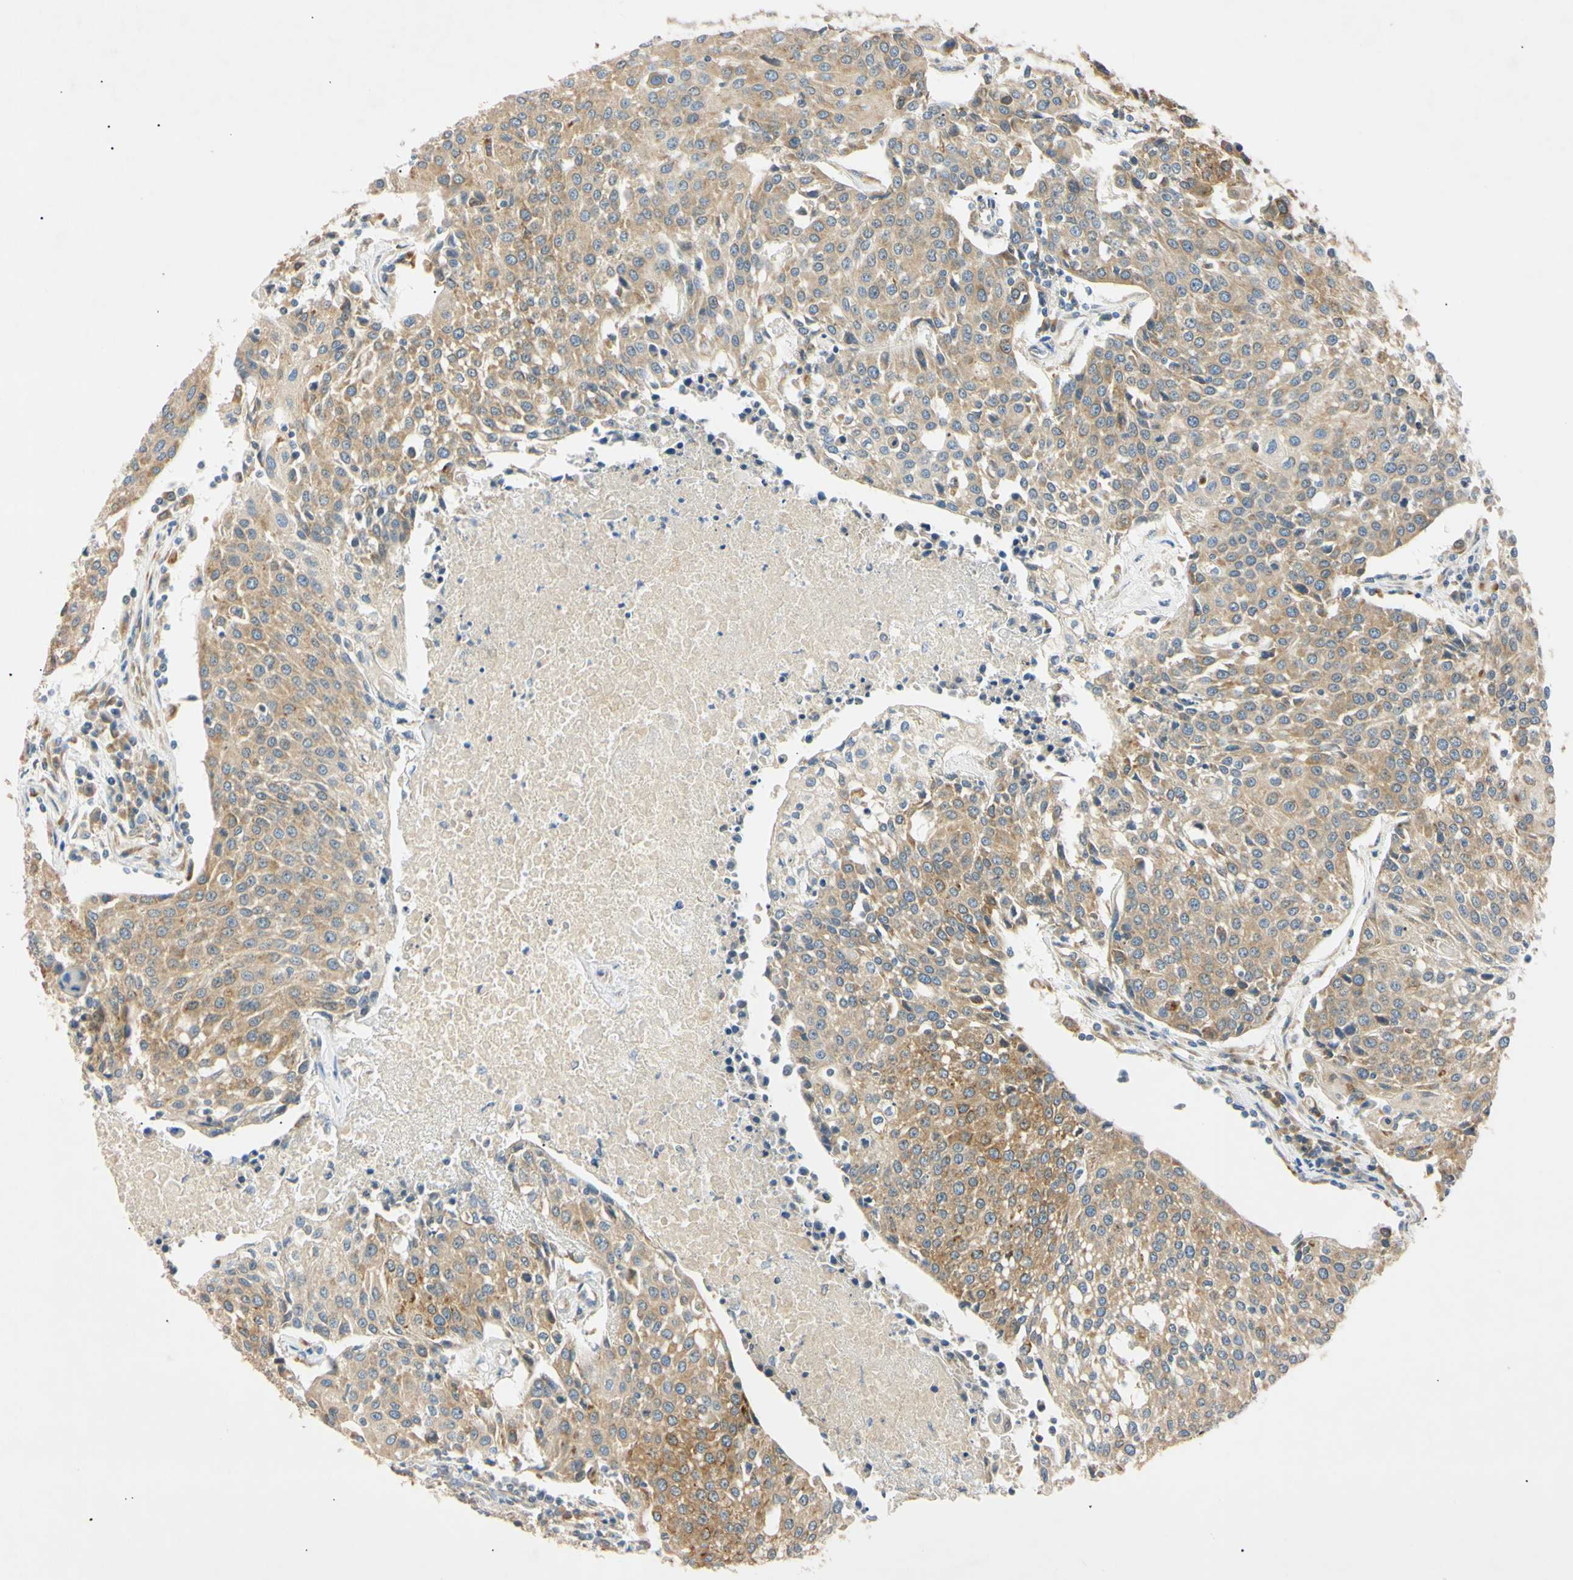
{"staining": {"intensity": "weak", "quantity": ">75%", "location": "cytoplasmic/membranous"}, "tissue": "urothelial cancer", "cell_type": "Tumor cells", "image_type": "cancer", "snomed": [{"axis": "morphology", "description": "Urothelial carcinoma, High grade"}, {"axis": "topography", "description": "Urinary bladder"}], "caption": "Protein expression analysis of human urothelial carcinoma (high-grade) reveals weak cytoplasmic/membranous positivity in approximately >75% of tumor cells. Nuclei are stained in blue.", "gene": "DNAJB12", "patient": {"sex": "female", "age": 85}}